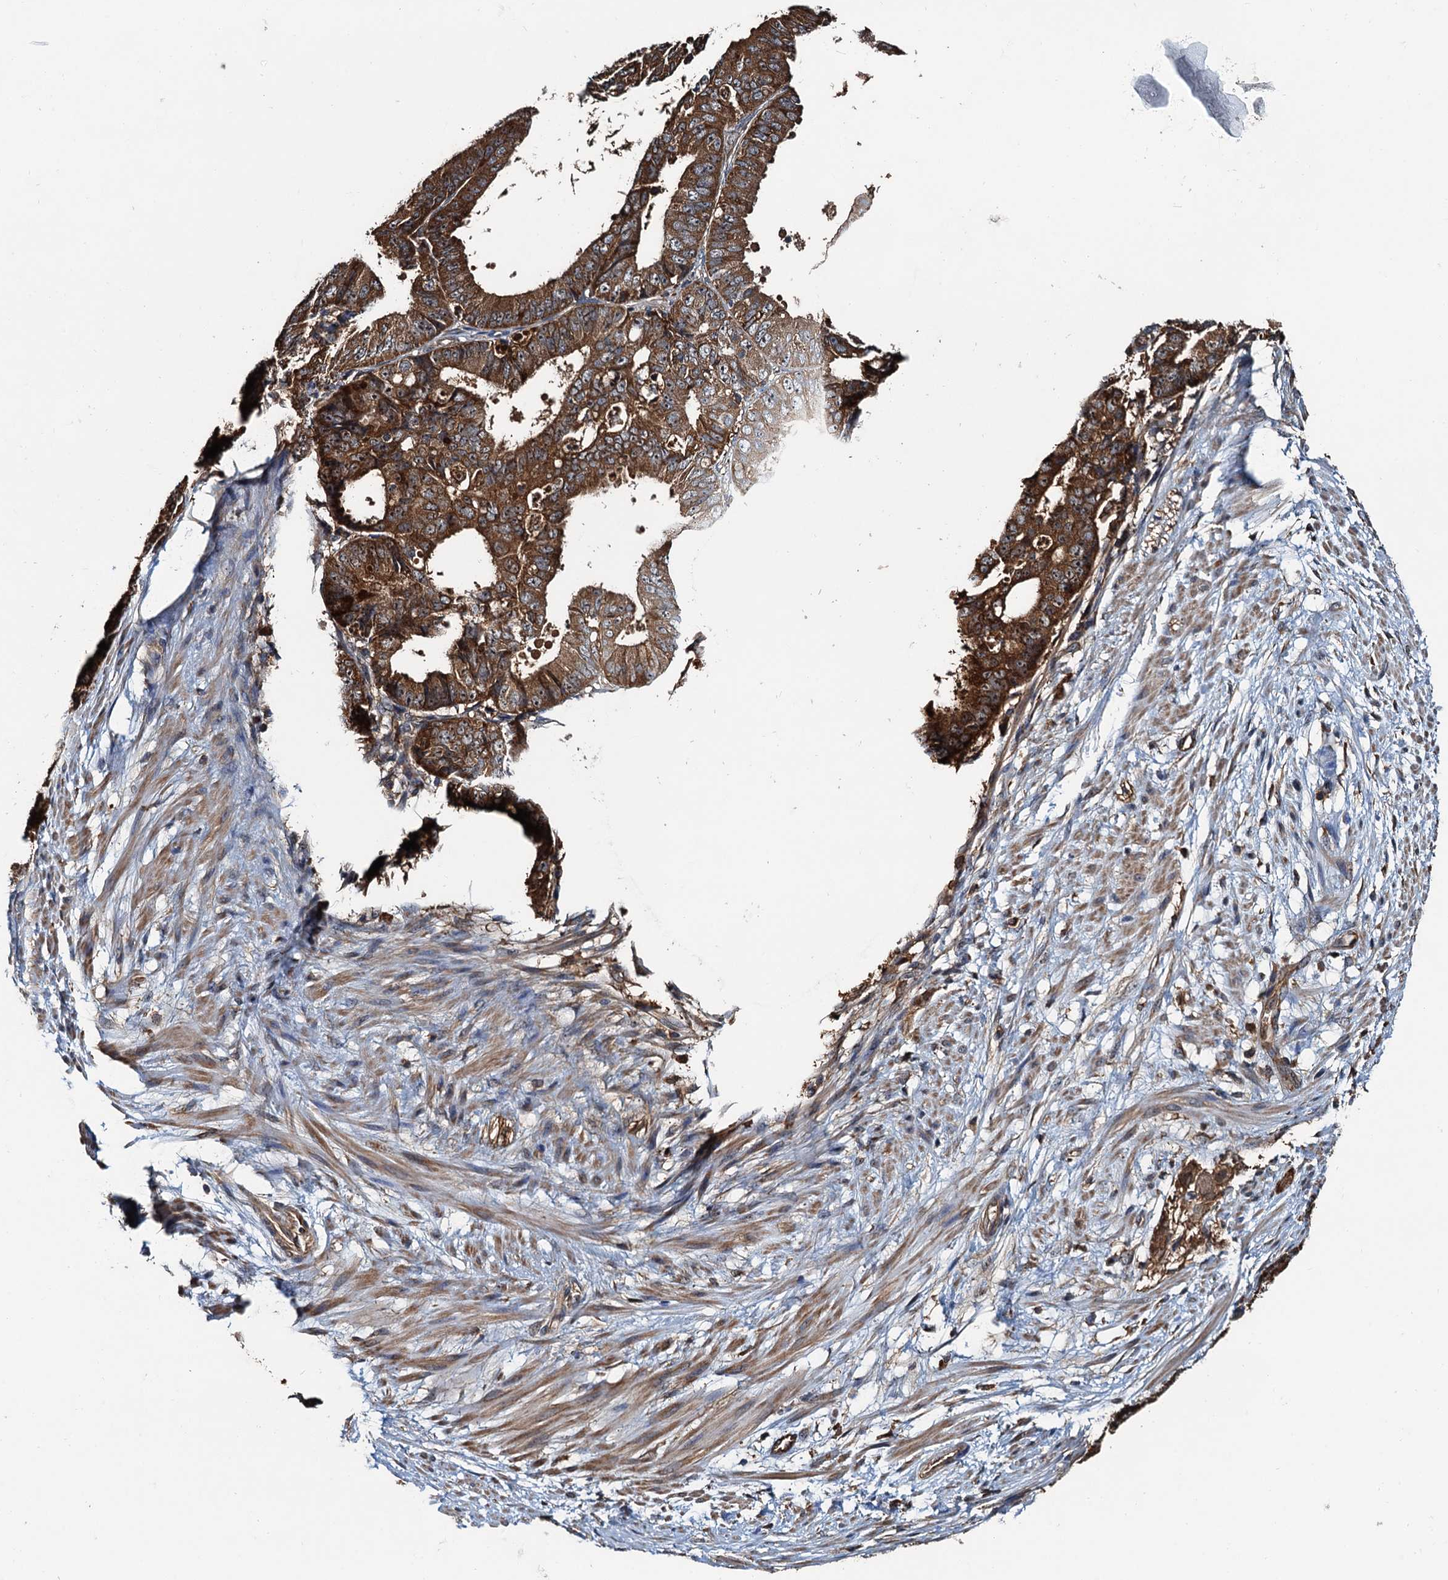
{"staining": {"intensity": "moderate", "quantity": ">75%", "location": "cytoplasmic/membranous"}, "tissue": "ovarian cancer", "cell_type": "Tumor cells", "image_type": "cancer", "snomed": [{"axis": "morphology", "description": "Carcinoma, endometroid"}, {"axis": "topography", "description": "Appendix"}, {"axis": "topography", "description": "Ovary"}], "caption": "Tumor cells show medium levels of moderate cytoplasmic/membranous positivity in about >75% of cells in human ovarian cancer (endometroid carcinoma). (IHC, brightfield microscopy, high magnification).", "gene": "USP6NL", "patient": {"sex": "female", "age": 42}}